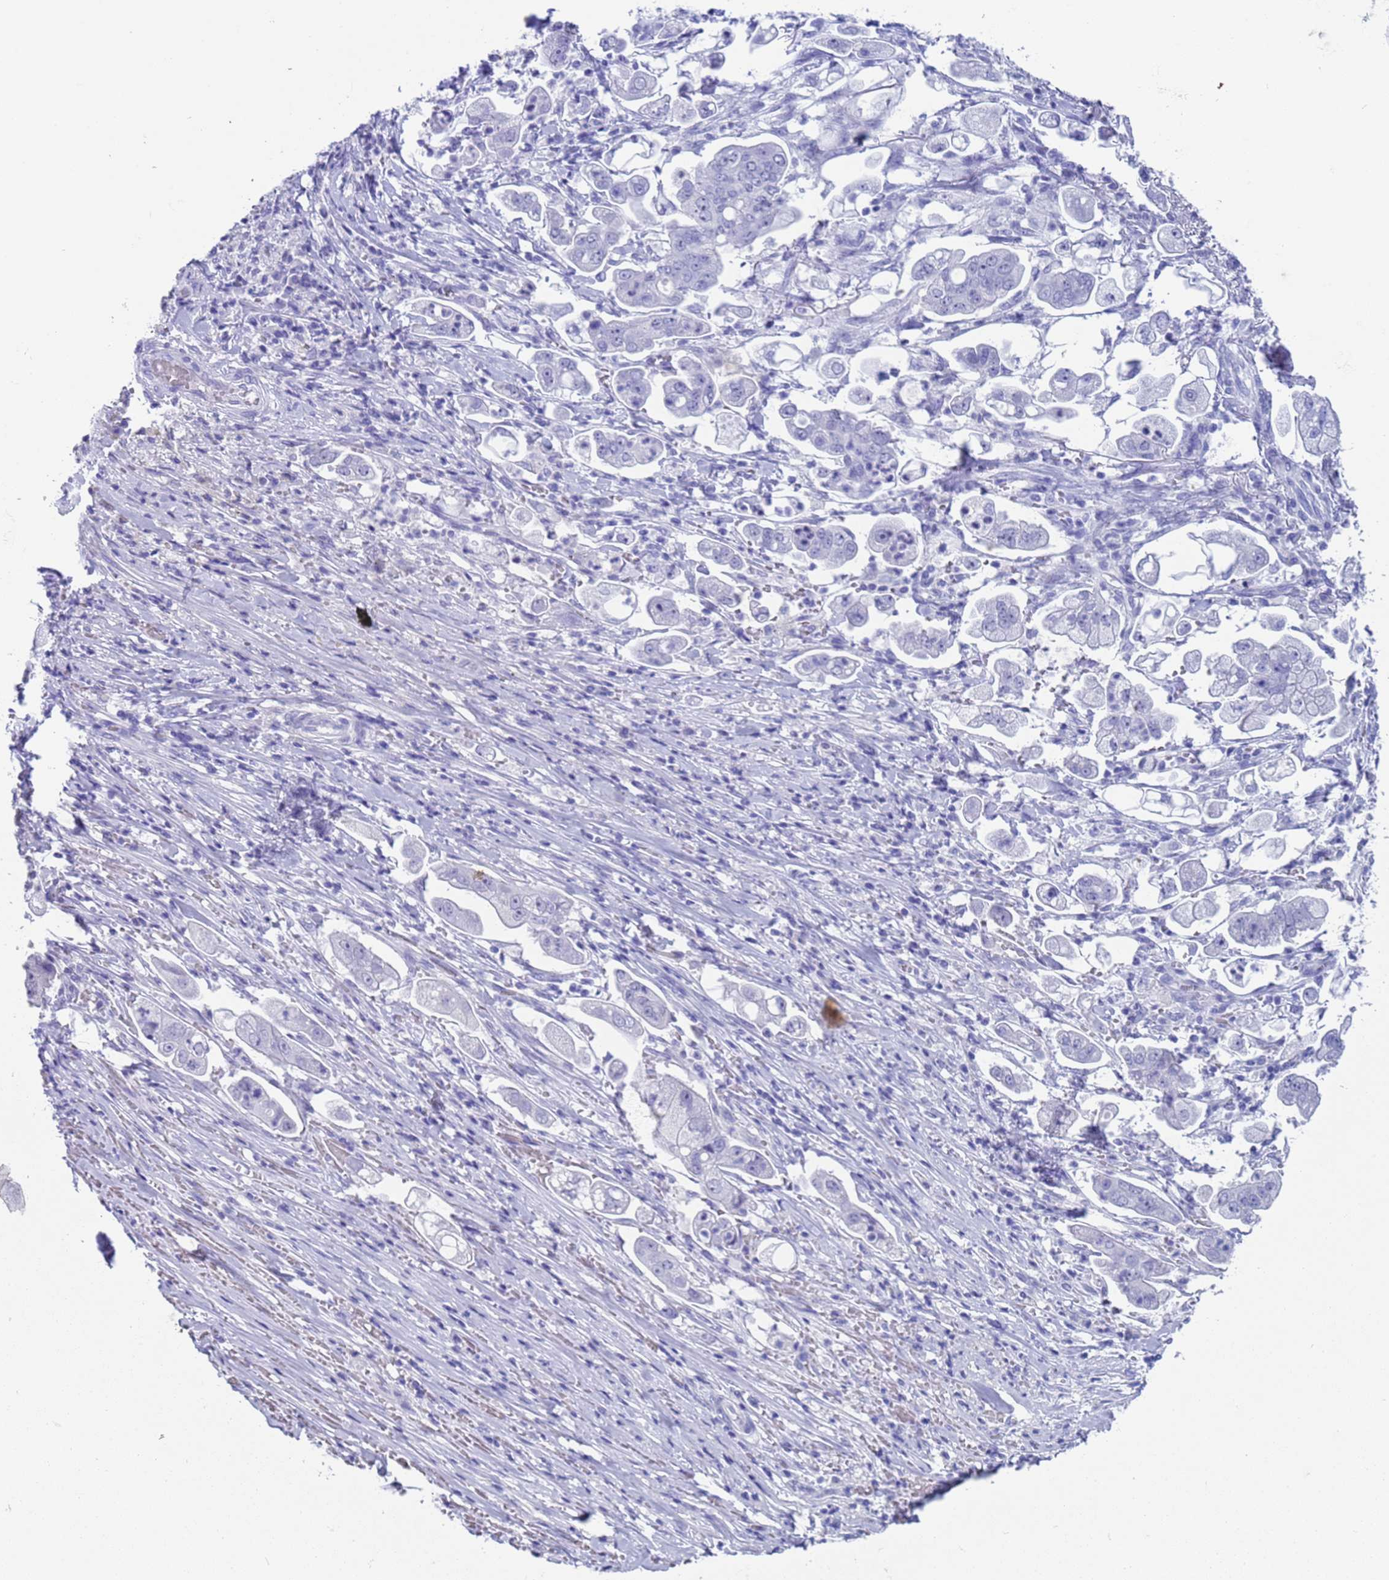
{"staining": {"intensity": "negative", "quantity": "none", "location": "none"}, "tissue": "stomach cancer", "cell_type": "Tumor cells", "image_type": "cancer", "snomed": [{"axis": "morphology", "description": "Adenocarcinoma, NOS"}, {"axis": "topography", "description": "Stomach"}], "caption": "IHC image of neoplastic tissue: human stomach adenocarcinoma stained with DAB demonstrates no significant protein expression in tumor cells. (DAB (3,3'-diaminobenzidine) immunohistochemistry, high magnification).", "gene": "CKM", "patient": {"sex": "male", "age": 62}}